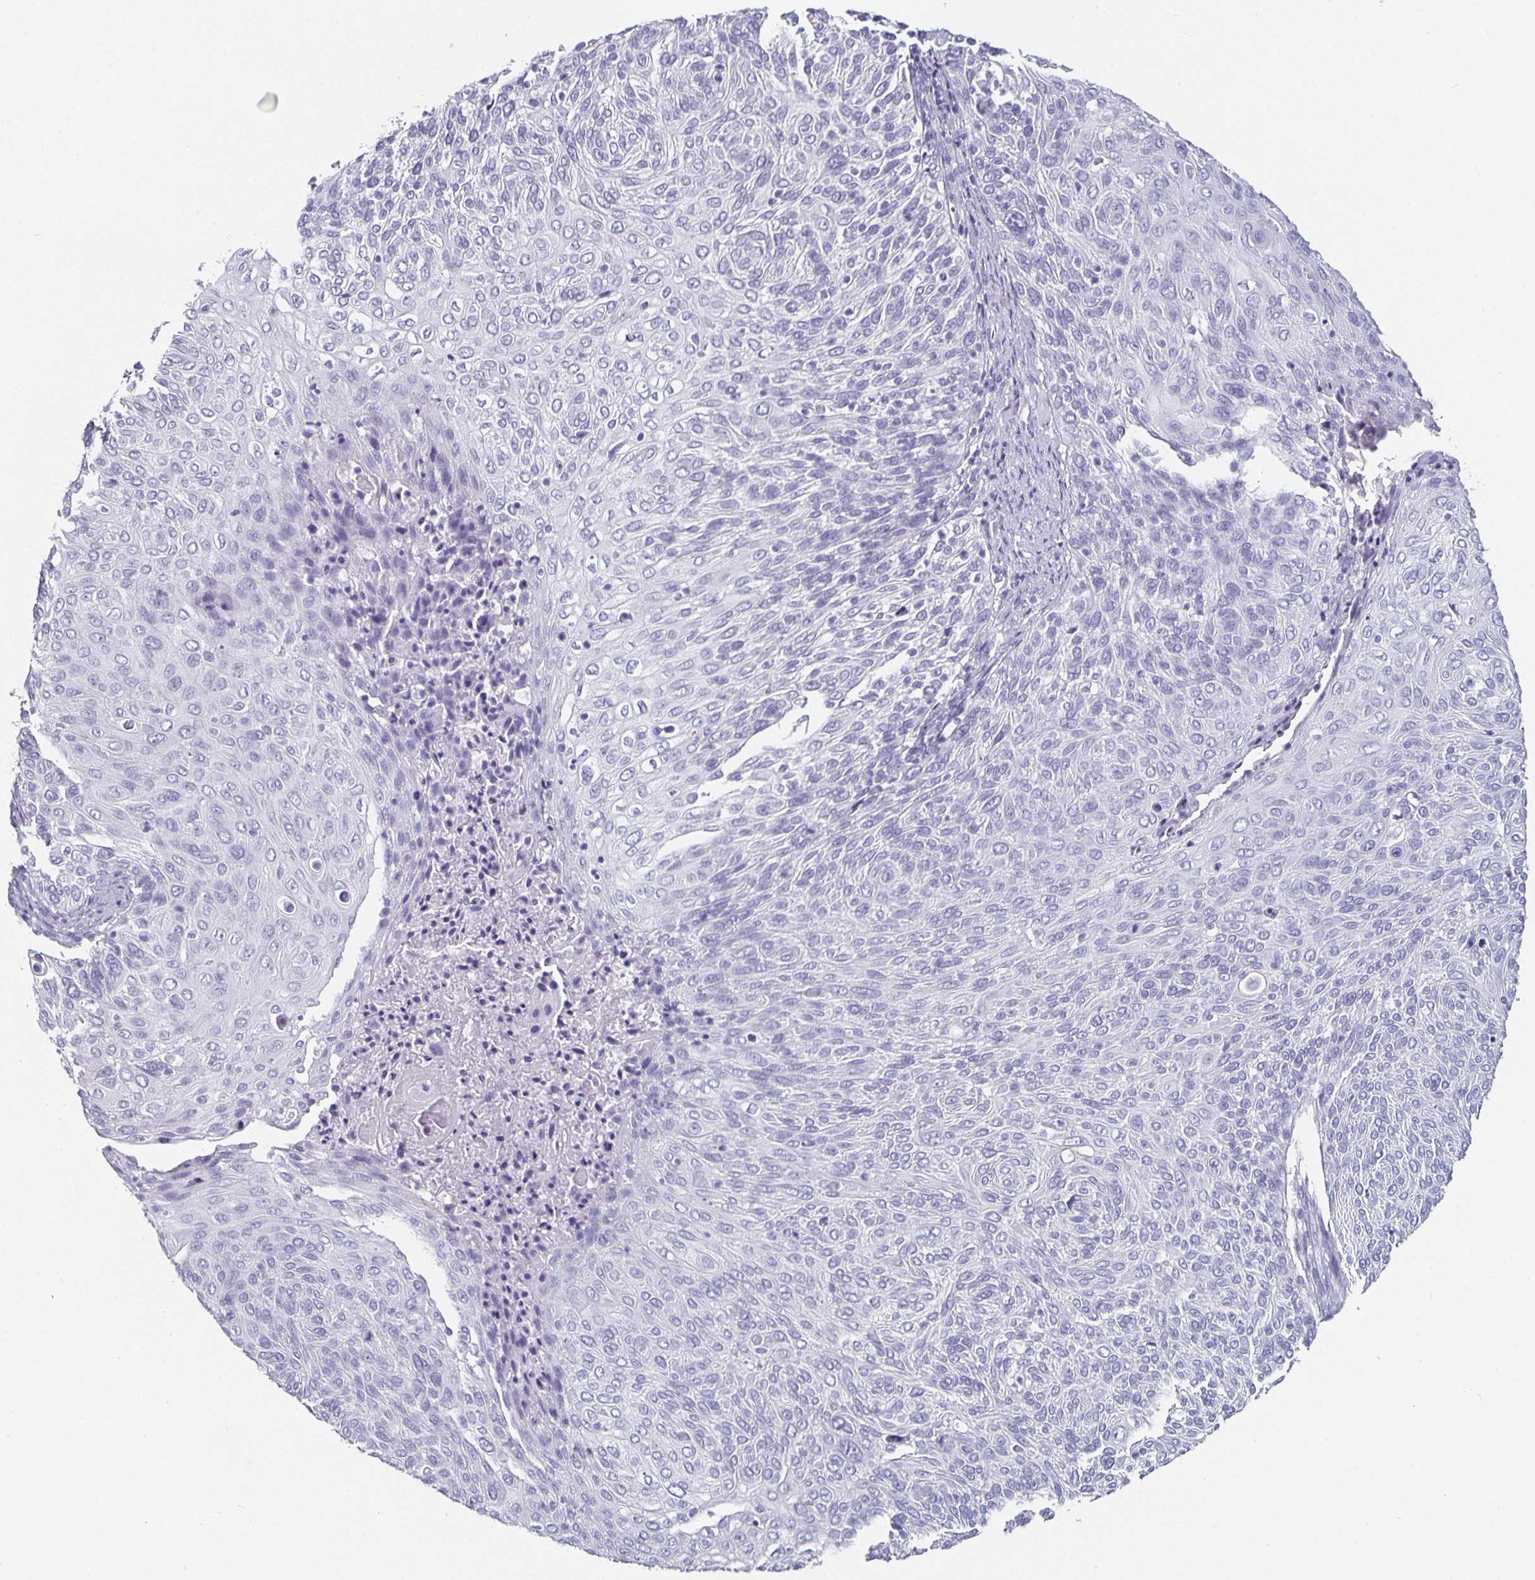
{"staining": {"intensity": "negative", "quantity": "none", "location": "none"}, "tissue": "cervical cancer", "cell_type": "Tumor cells", "image_type": "cancer", "snomed": [{"axis": "morphology", "description": "Squamous cell carcinoma, NOS"}, {"axis": "topography", "description": "Cervix"}], "caption": "Tumor cells show no significant protein expression in squamous cell carcinoma (cervical). (DAB (3,3'-diaminobenzidine) immunohistochemistry with hematoxylin counter stain).", "gene": "CHGA", "patient": {"sex": "female", "age": 31}}